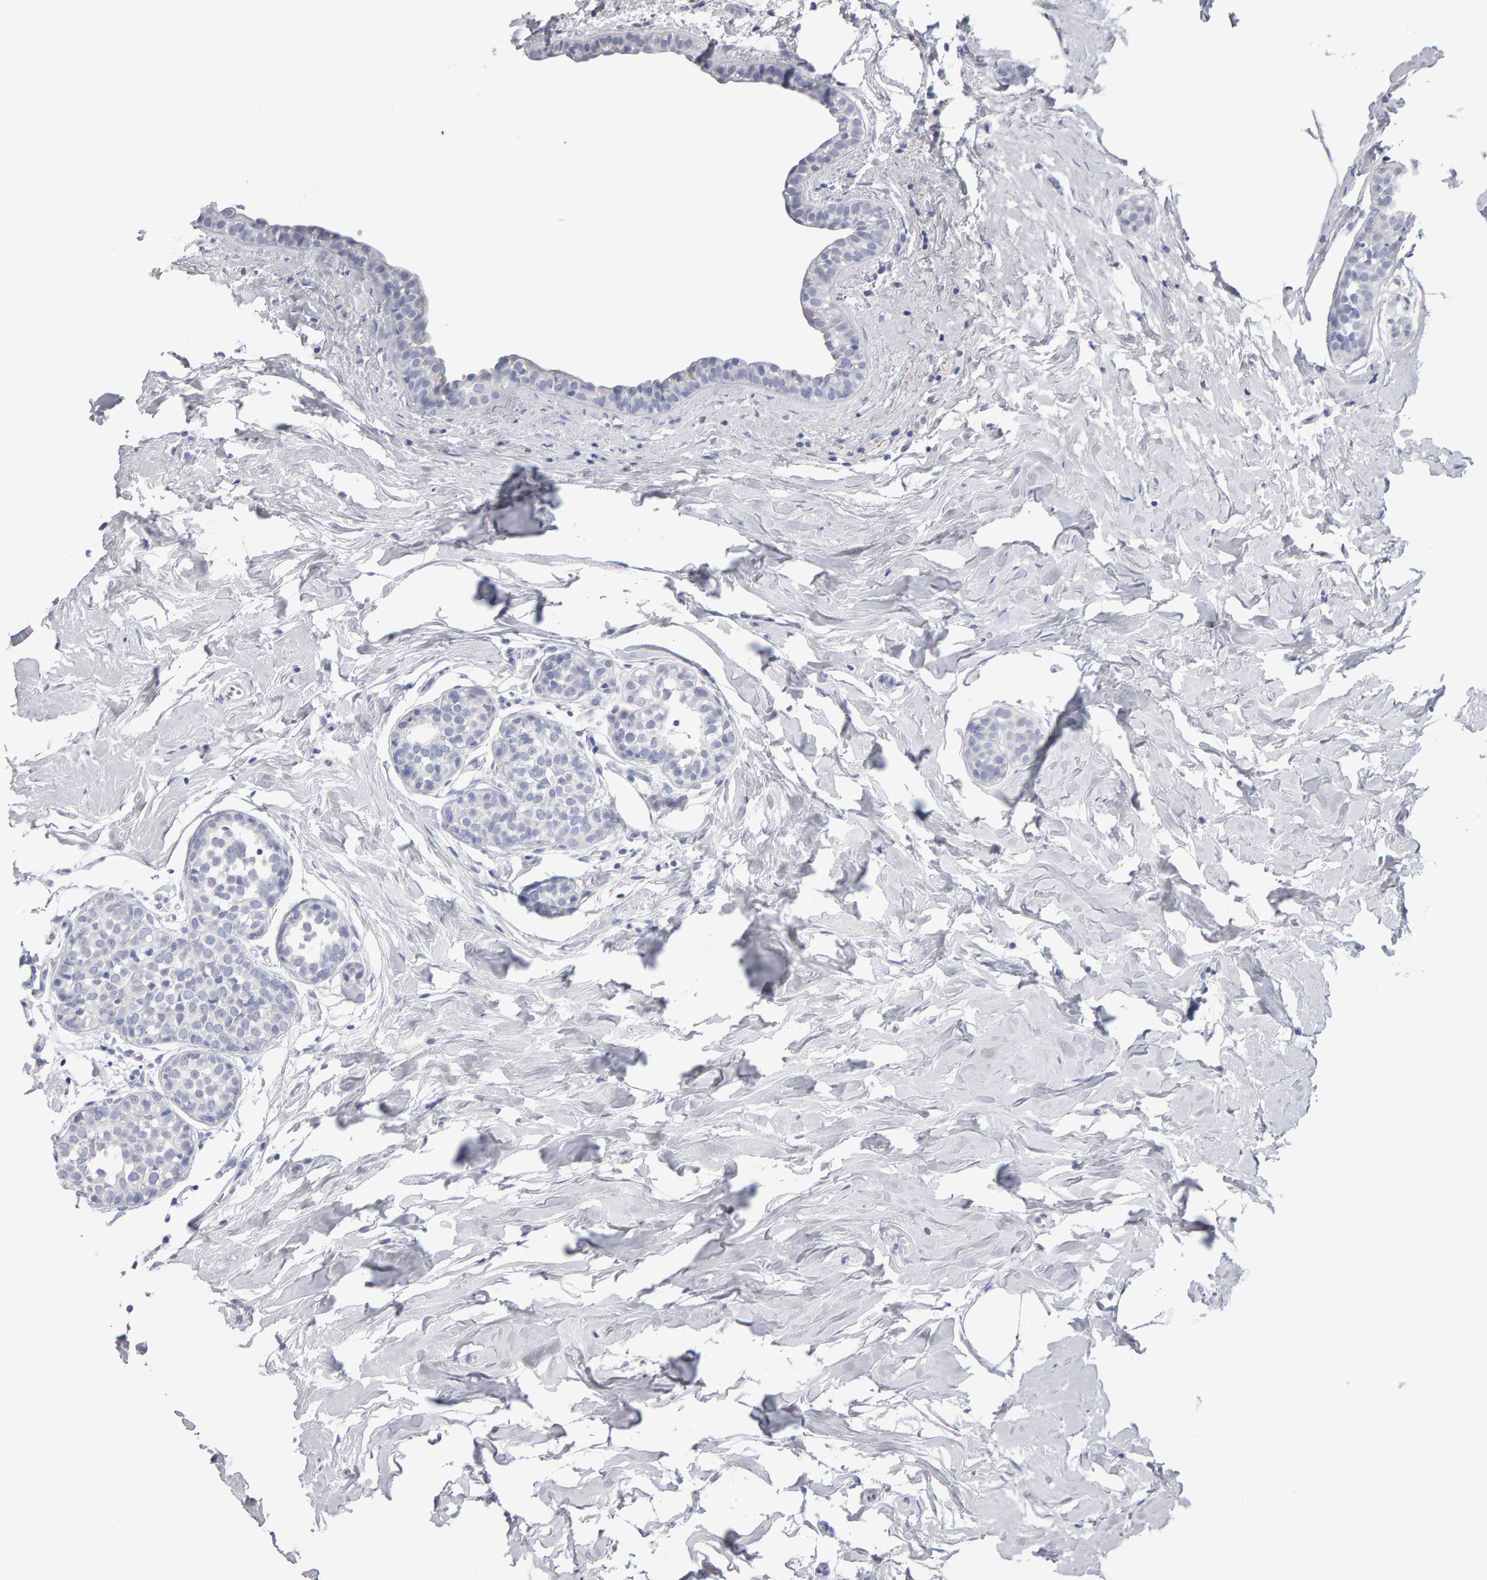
{"staining": {"intensity": "negative", "quantity": "none", "location": "none"}, "tissue": "breast cancer", "cell_type": "Tumor cells", "image_type": "cancer", "snomed": [{"axis": "morphology", "description": "Duct carcinoma"}, {"axis": "topography", "description": "Breast"}], "caption": "Breast invasive ductal carcinoma was stained to show a protein in brown. There is no significant positivity in tumor cells. The staining is performed using DAB brown chromogen with nuclei counter-stained in using hematoxylin.", "gene": "NCDN", "patient": {"sex": "female", "age": 55}}